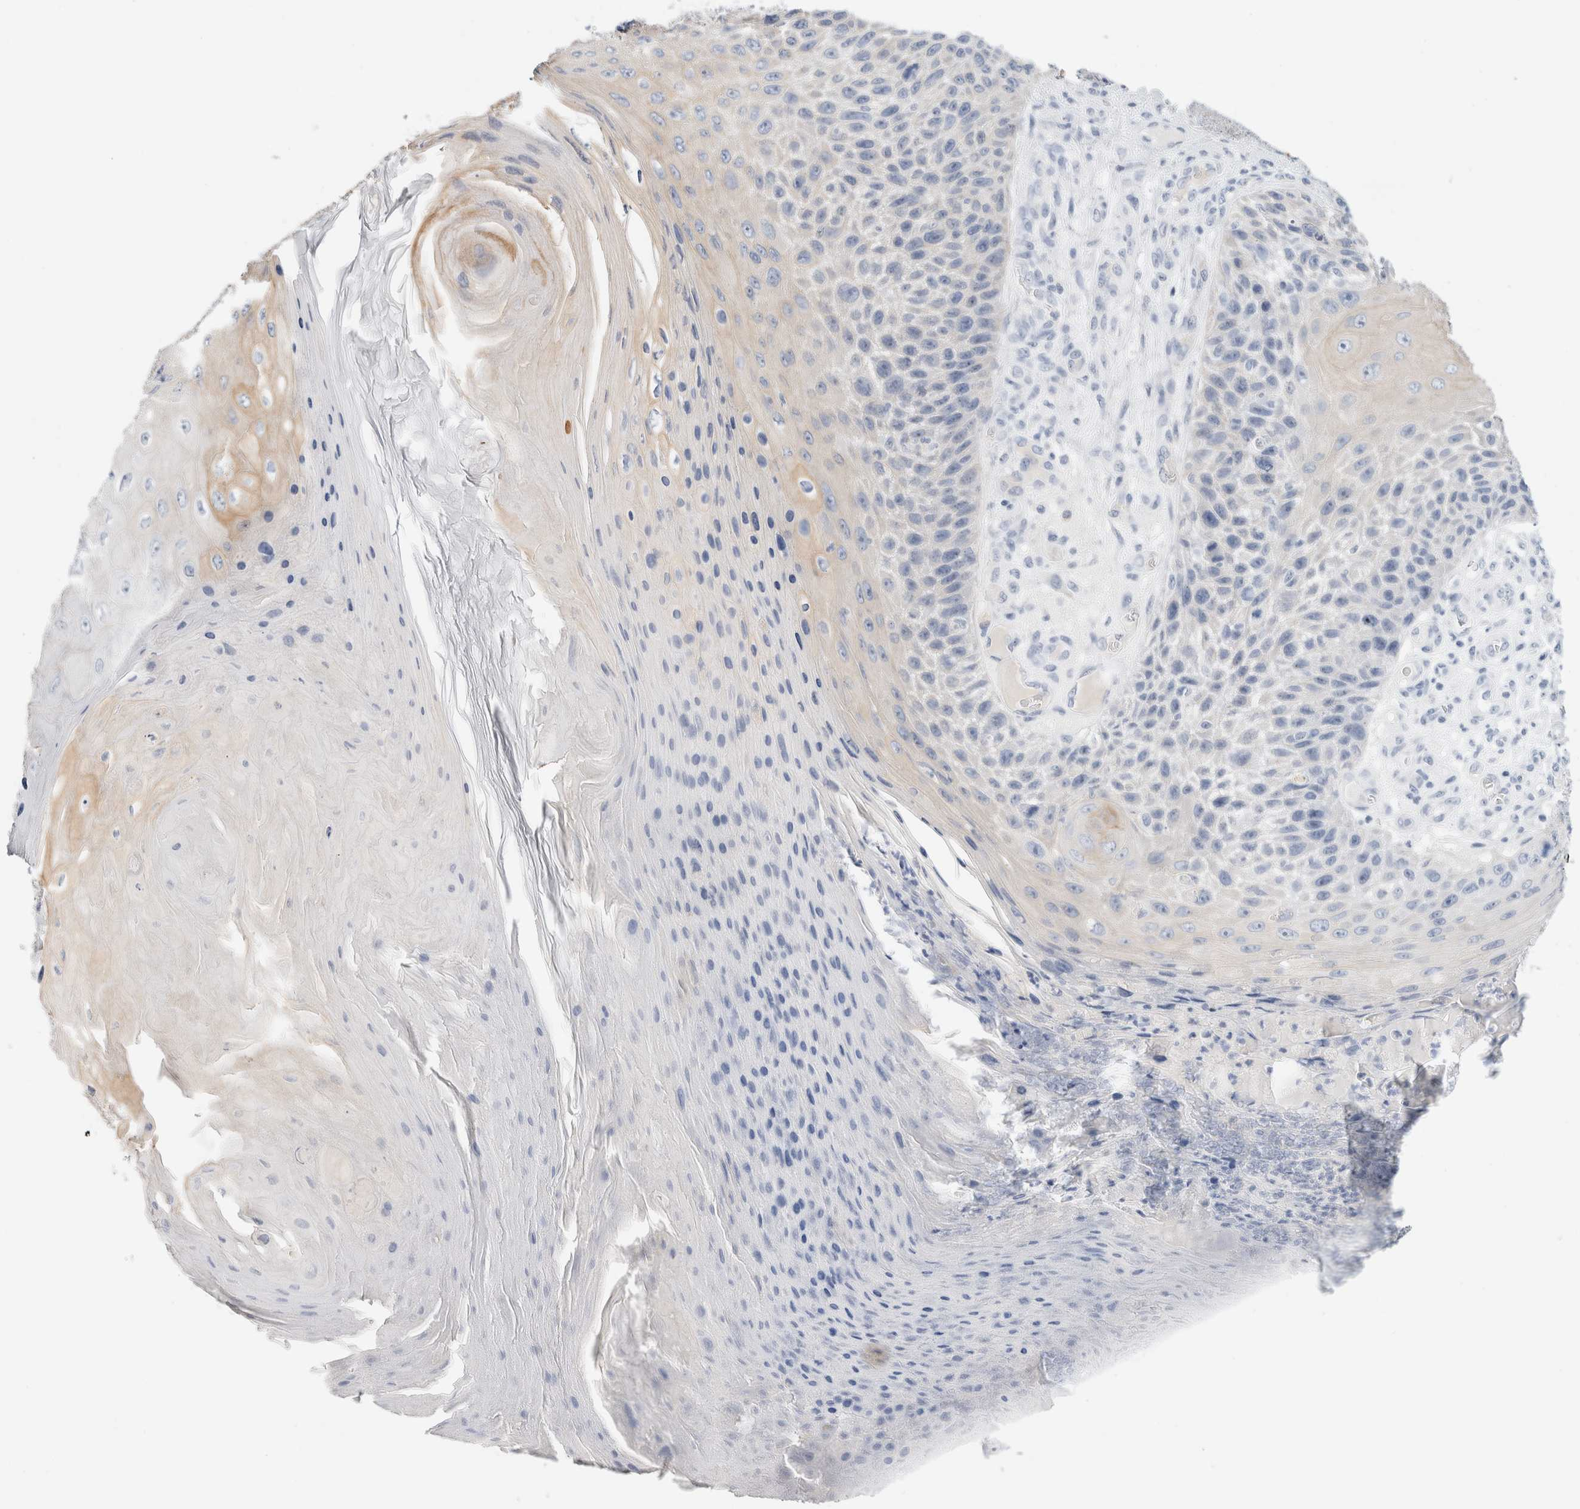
{"staining": {"intensity": "weak", "quantity": "25%-75%", "location": "cytoplasmic/membranous"}, "tissue": "skin cancer", "cell_type": "Tumor cells", "image_type": "cancer", "snomed": [{"axis": "morphology", "description": "Squamous cell carcinoma, NOS"}, {"axis": "topography", "description": "Skin"}], "caption": "Squamous cell carcinoma (skin) tissue displays weak cytoplasmic/membranous expression in about 25%-75% of tumor cells", "gene": "MUC15", "patient": {"sex": "female", "age": 88}}